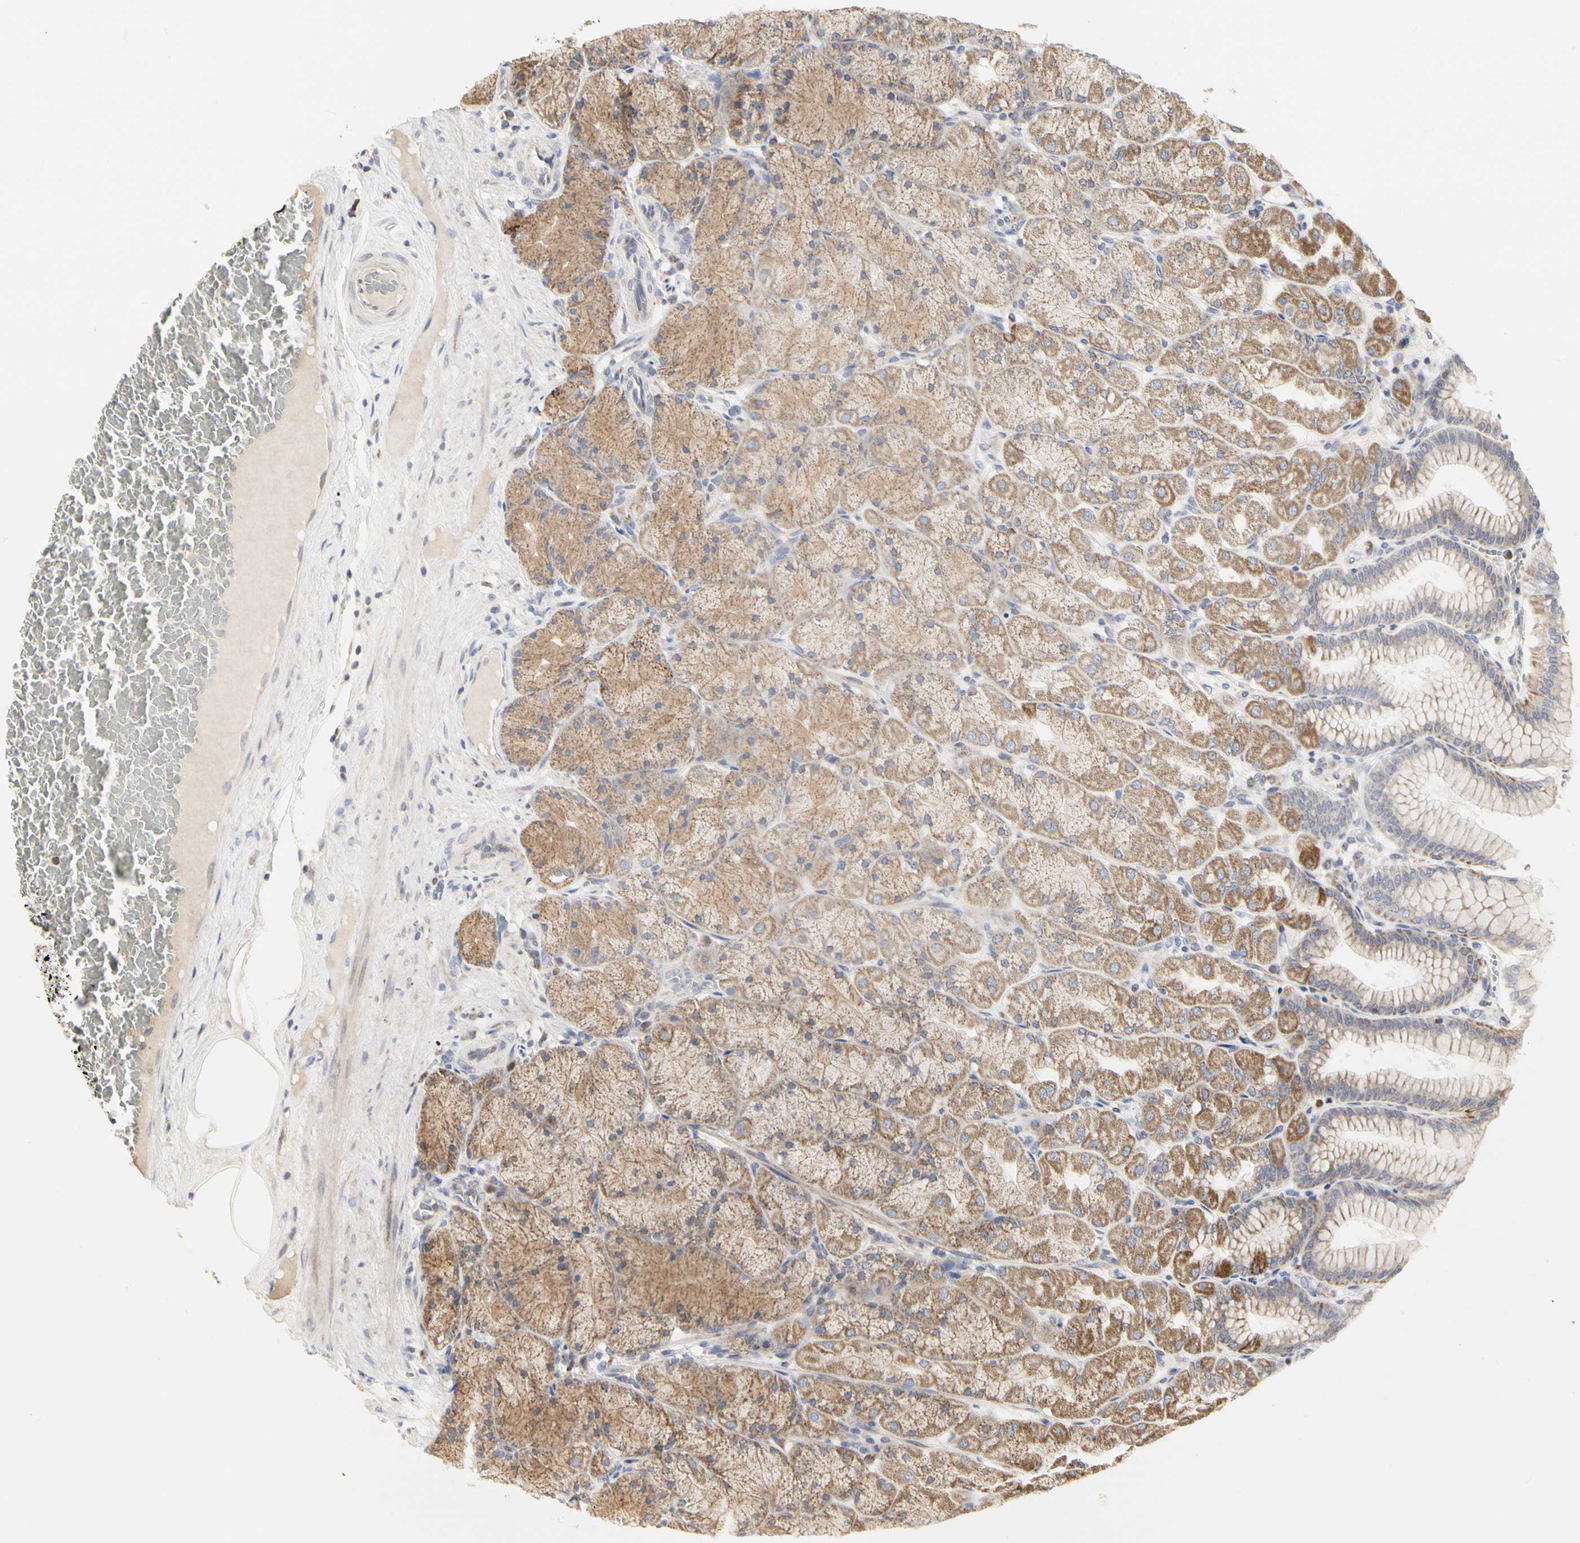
{"staining": {"intensity": "moderate", "quantity": ">75%", "location": "cytoplasmic/membranous"}, "tissue": "stomach", "cell_type": "Glandular cells", "image_type": "normal", "snomed": [{"axis": "morphology", "description": "Normal tissue, NOS"}, {"axis": "topography", "description": "Stomach, upper"}], "caption": "Stomach stained with DAB immunohistochemistry shows medium levels of moderate cytoplasmic/membranous expression in about >75% of glandular cells.", "gene": "TSKU", "patient": {"sex": "female", "age": 56}}